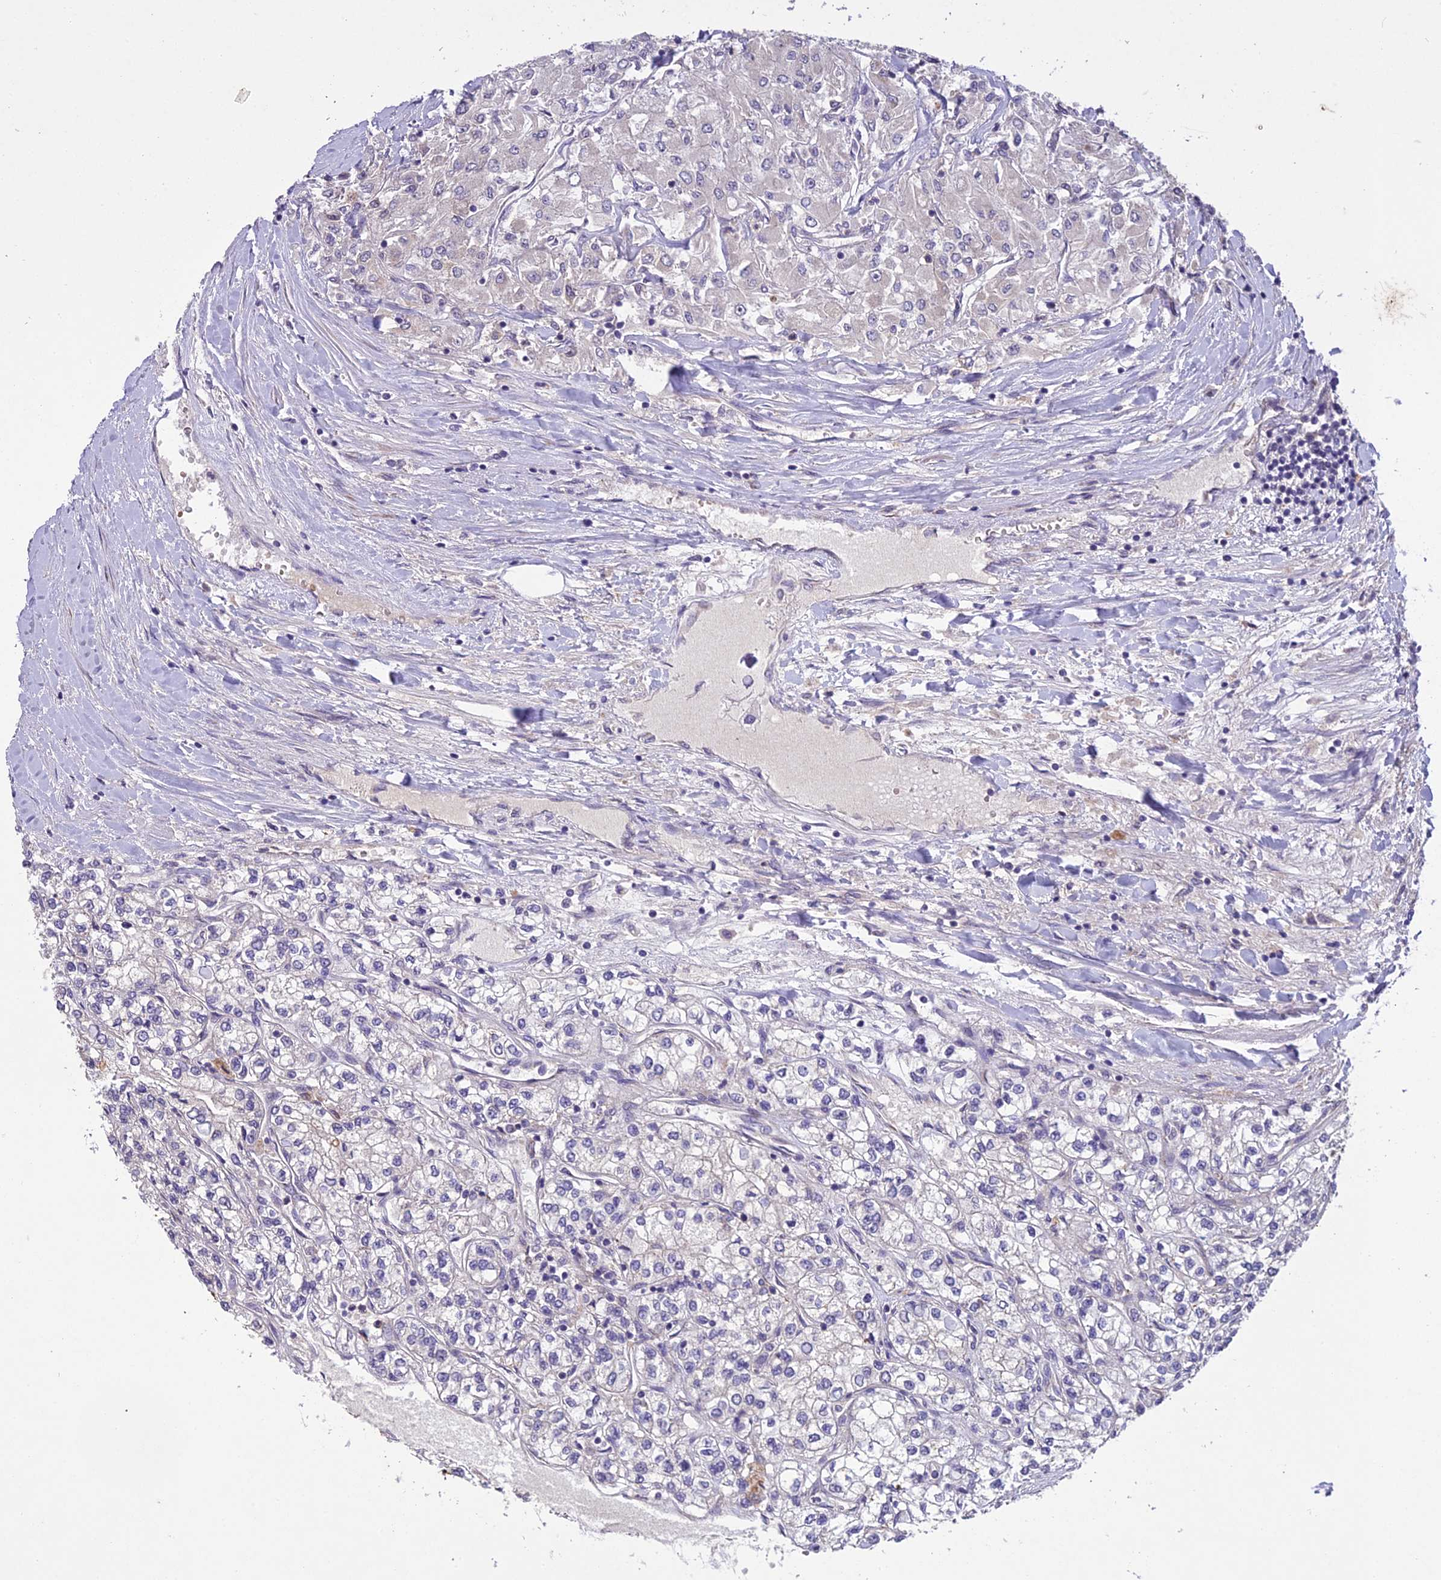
{"staining": {"intensity": "negative", "quantity": "none", "location": "none"}, "tissue": "renal cancer", "cell_type": "Tumor cells", "image_type": "cancer", "snomed": [{"axis": "morphology", "description": "Adenocarcinoma, NOS"}, {"axis": "topography", "description": "Kidney"}], "caption": "This is an immunohistochemistry photomicrograph of renal adenocarcinoma. There is no positivity in tumor cells.", "gene": "CENPL", "patient": {"sex": "male", "age": 80}}